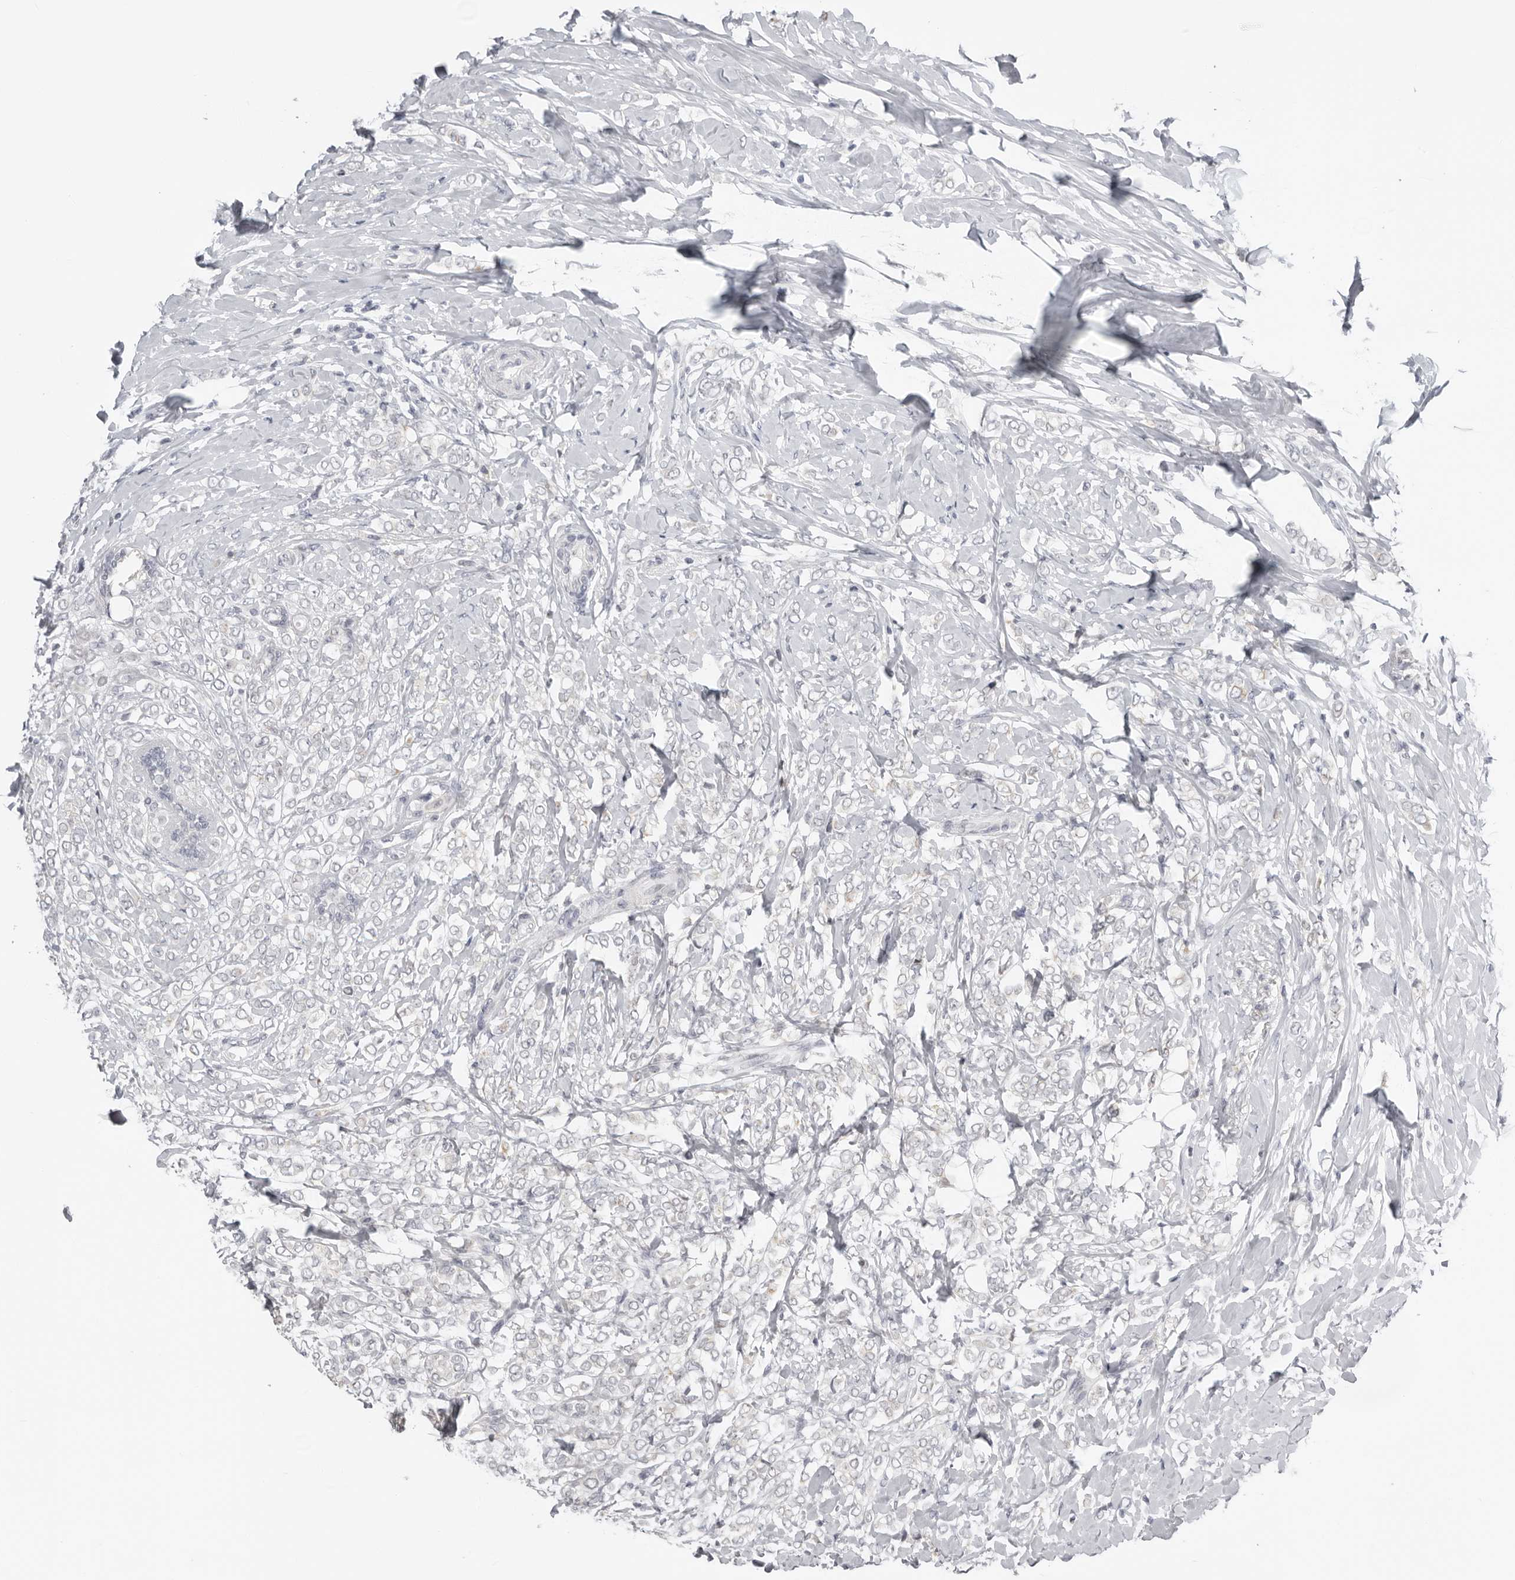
{"staining": {"intensity": "negative", "quantity": "none", "location": "none"}, "tissue": "breast cancer", "cell_type": "Tumor cells", "image_type": "cancer", "snomed": [{"axis": "morphology", "description": "Normal tissue, NOS"}, {"axis": "morphology", "description": "Lobular carcinoma"}, {"axis": "topography", "description": "Breast"}], "caption": "Immunohistochemistry (IHC) of human breast cancer exhibits no expression in tumor cells. Nuclei are stained in blue.", "gene": "ACP6", "patient": {"sex": "female", "age": 47}}